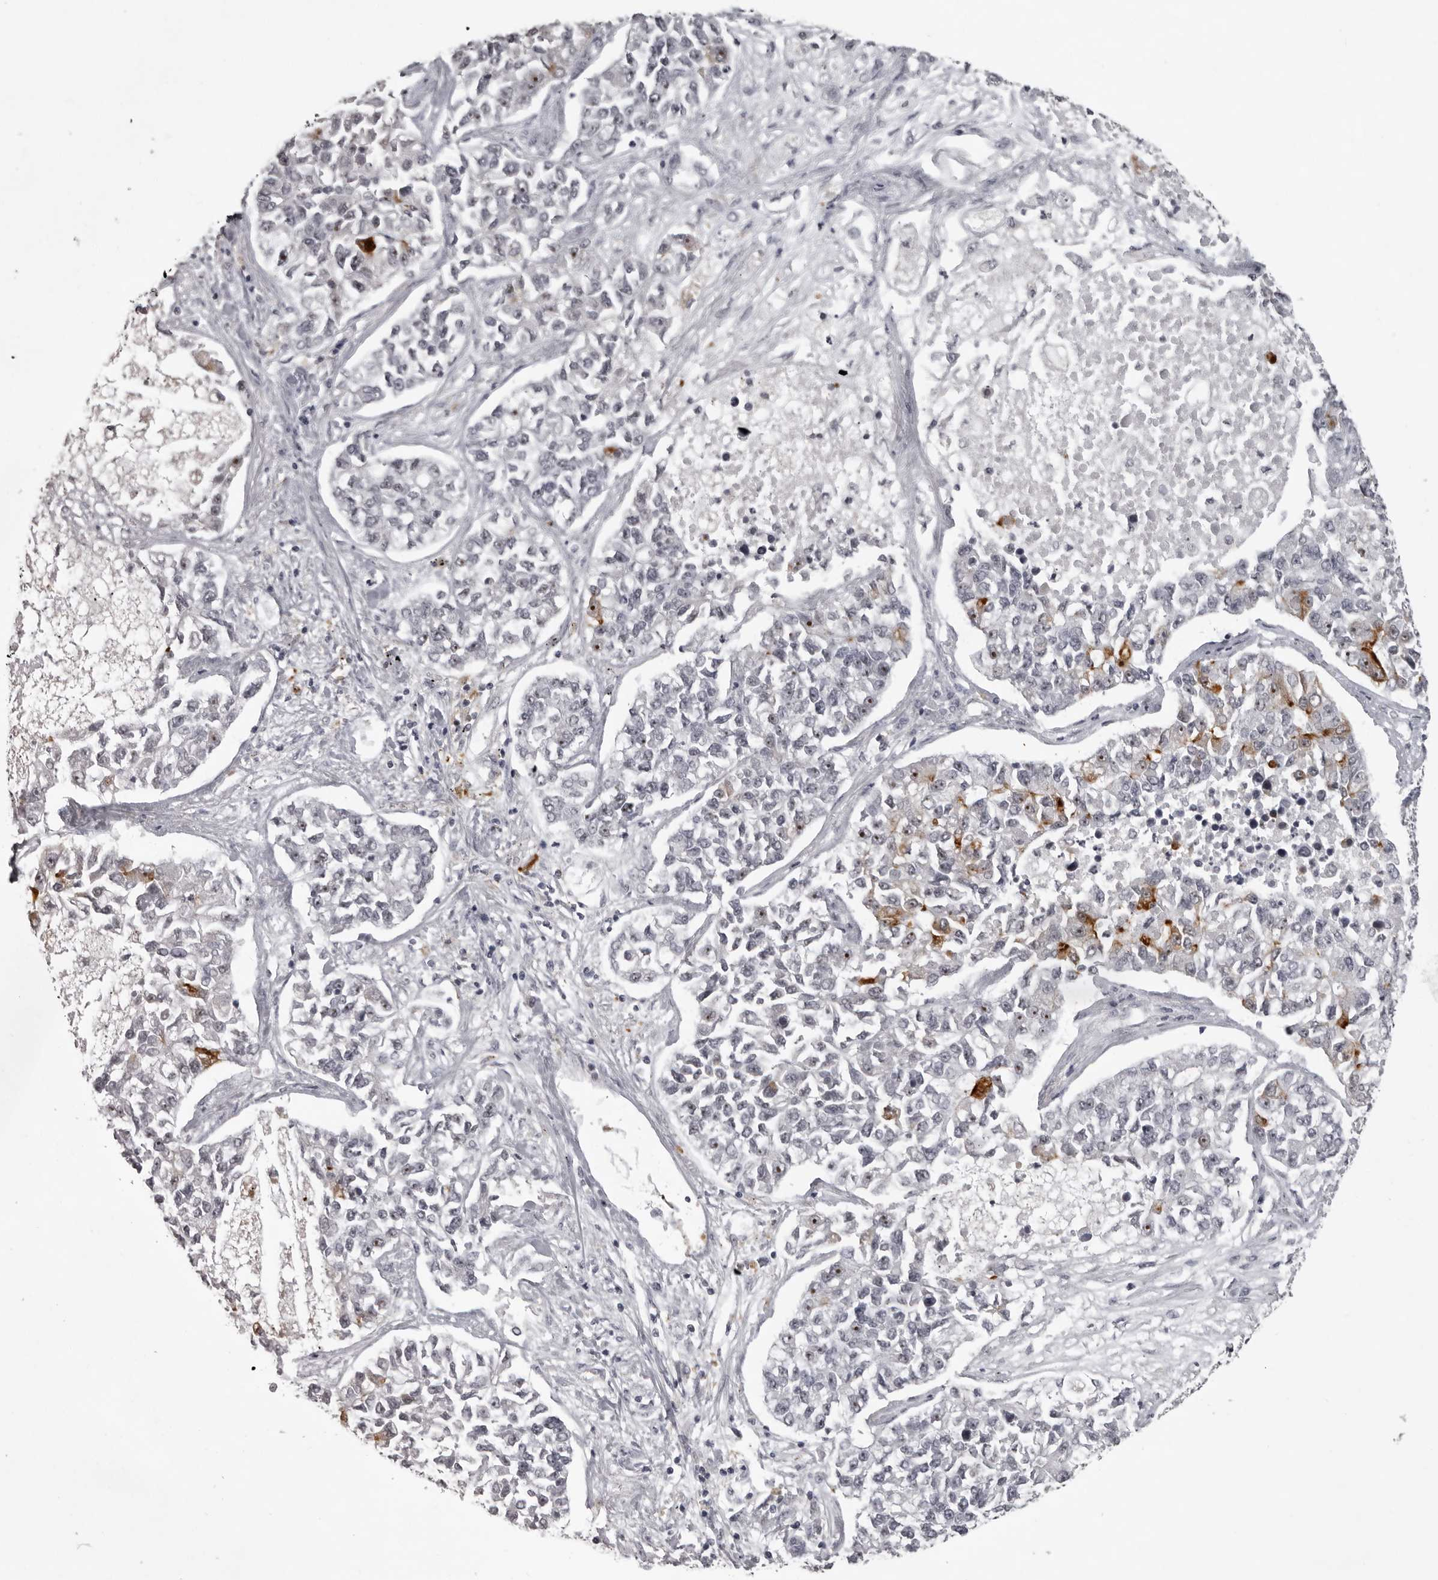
{"staining": {"intensity": "moderate", "quantity": "<25%", "location": "cytoplasmic/membranous,nuclear"}, "tissue": "lung cancer", "cell_type": "Tumor cells", "image_type": "cancer", "snomed": [{"axis": "morphology", "description": "Adenocarcinoma, NOS"}, {"axis": "topography", "description": "Lung"}], "caption": "The photomicrograph demonstrates a brown stain indicating the presence of a protein in the cytoplasmic/membranous and nuclear of tumor cells in lung adenocarcinoma.", "gene": "HELZ", "patient": {"sex": "male", "age": 49}}